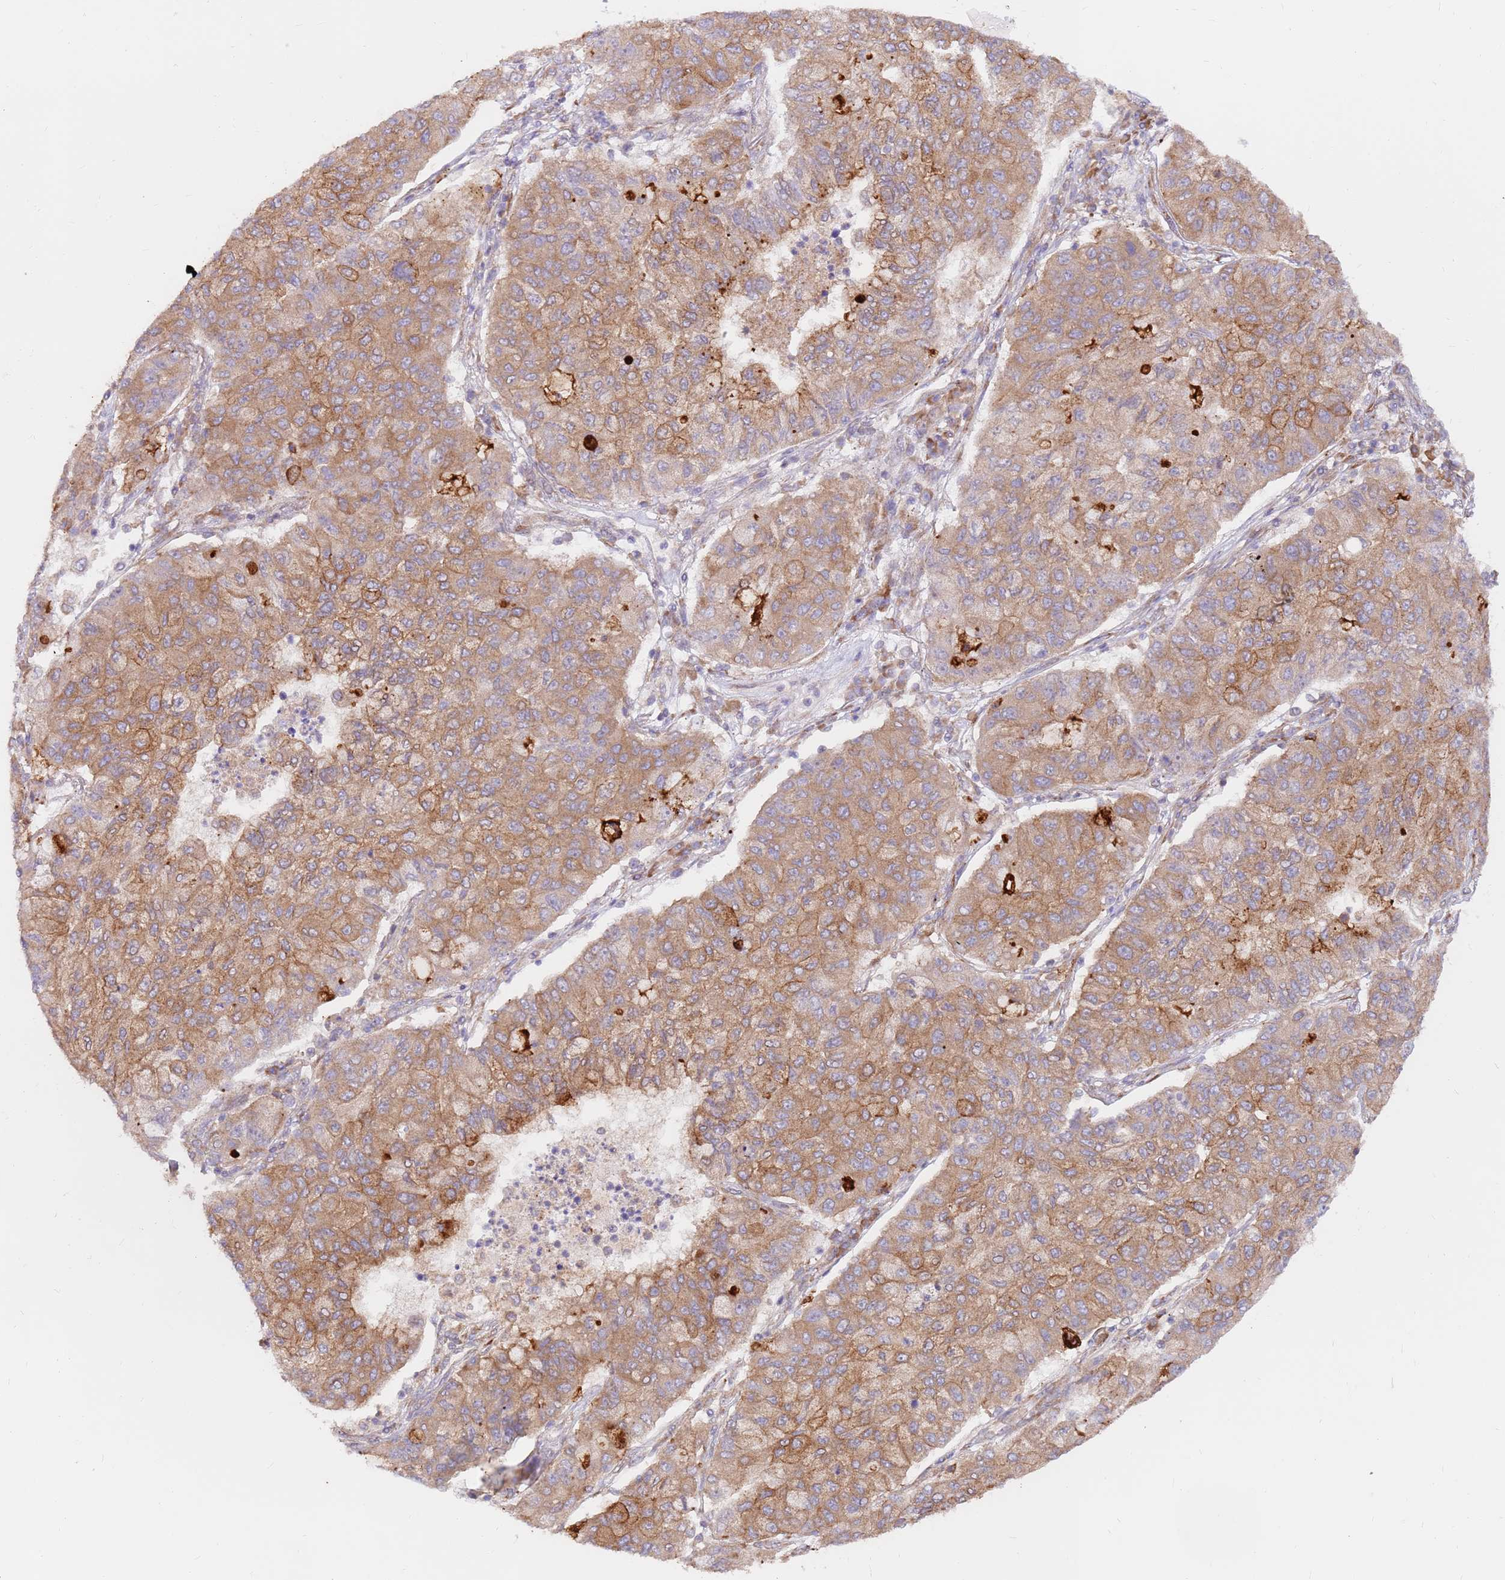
{"staining": {"intensity": "moderate", "quantity": ">75%", "location": "cytoplasmic/membranous"}, "tissue": "lung cancer", "cell_type": "Tumor cells", "image_type": "cancer", "snomed": [{"axis": "morphology", "description": "Squamous cell carcinoma, NOS"}, {"axis": "topography", "description": "Lung"}], "caption": "This photomicrograph shows lung cancer (squamous cell carcinoma) stained with IHC to label a protein in brown. The cytoplasmic/membranous of tumor cells show moderate positivity for the protein. Nuclei are counter-stained blue.", "gene": "DDX19B", "patient": {"sex": "male", "age": 74}}